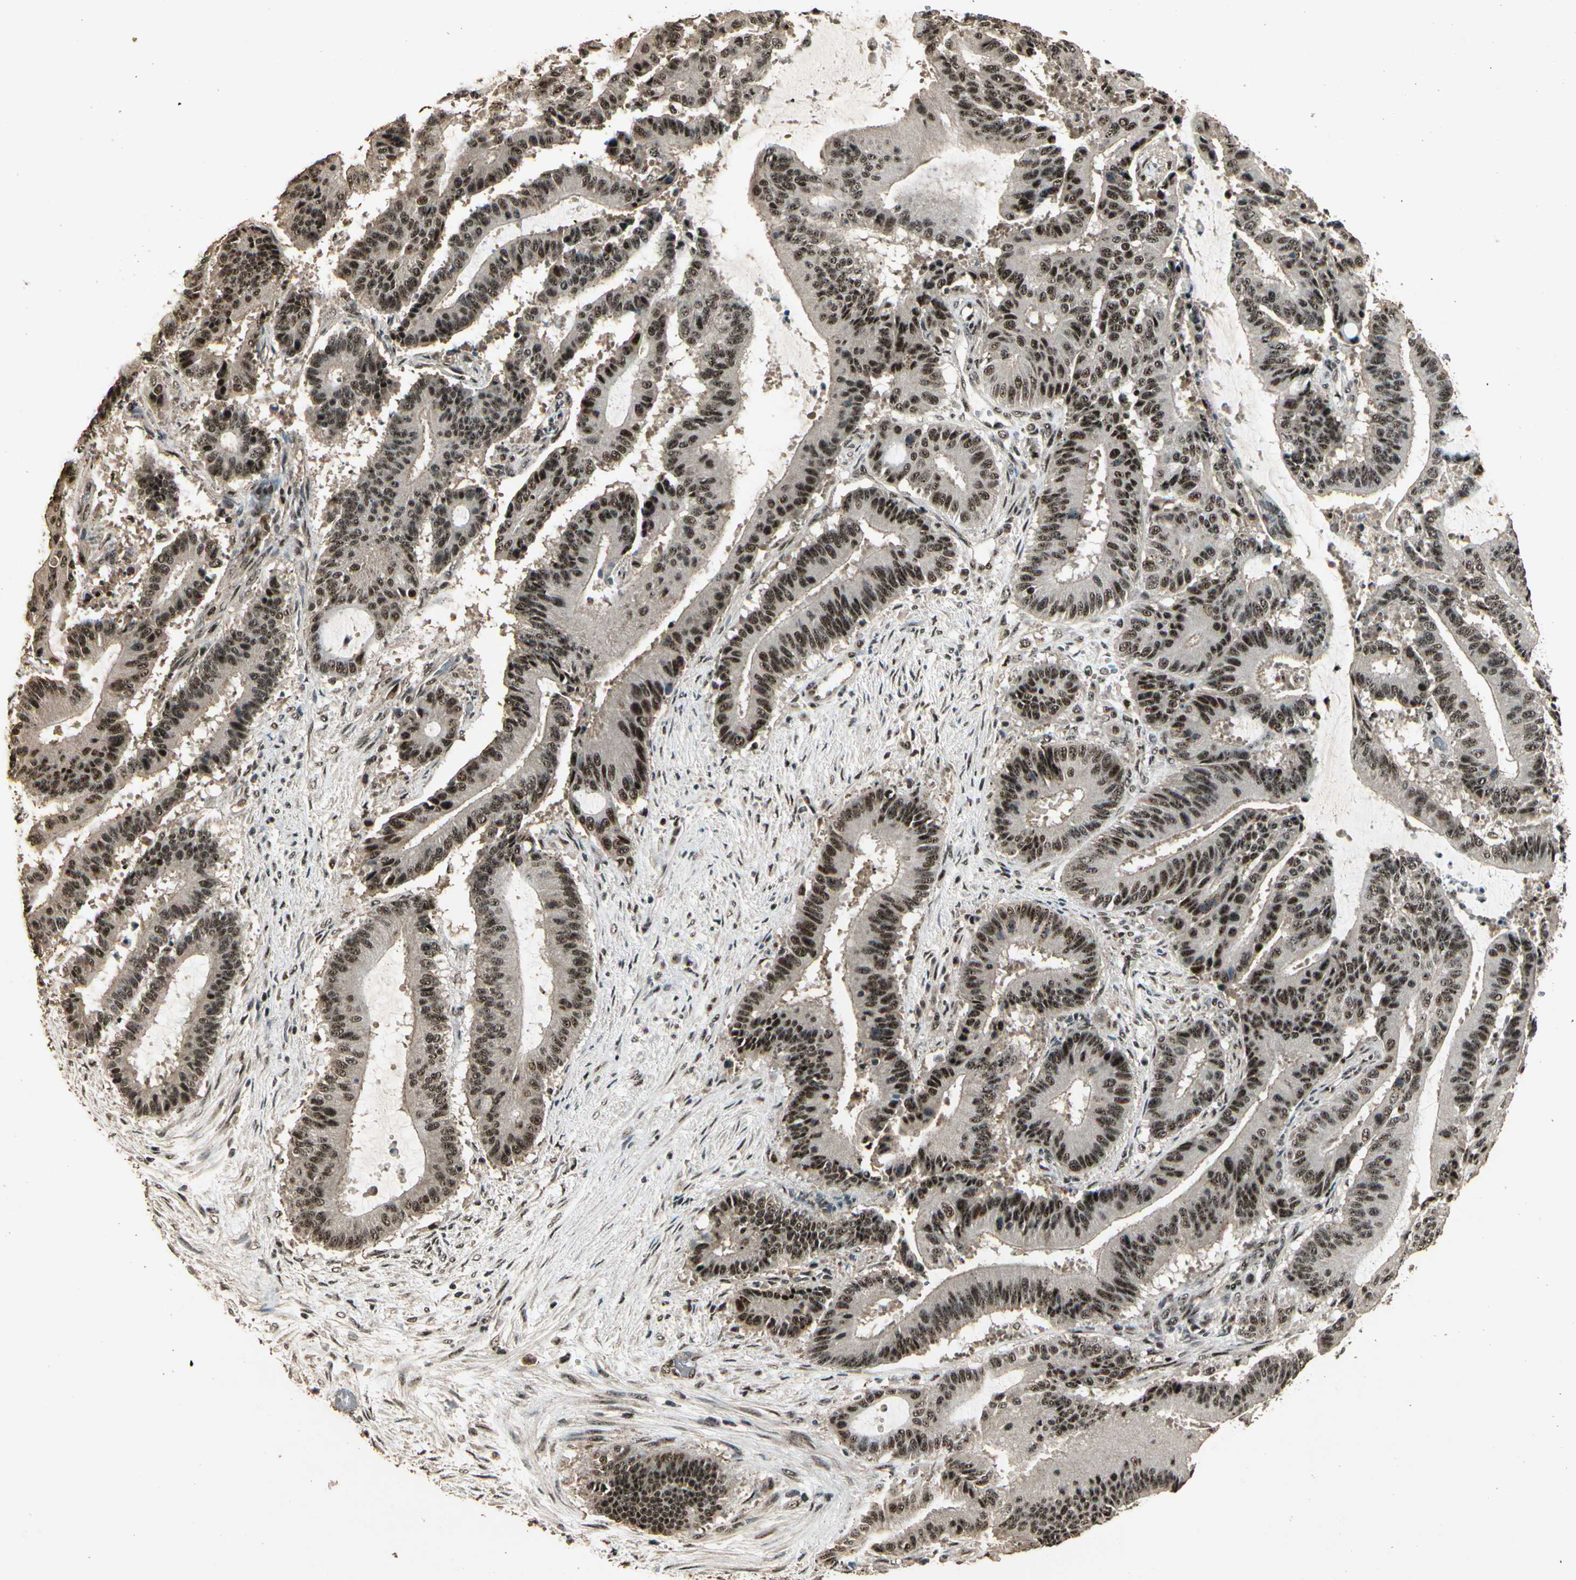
{"staining": {"intensity": "strong", "quantity": ">75%", "location": "nuclear"}, "tissue": "liver cancer", "cell_type": "Tumor cells", "image_type": "cancer", "snomed": [{"axis": "morphology", "description": "Cholangiocarcinoma"}, {"axis": "topography", "description": "Liver"}], "caption": "Tumor cells demonstrate strong nuclear positivity in about >75% of cells in liver cancer (cholangiocarcinoma).", "gene": "RBM25", "patient": {"sex": "female", "age": 73}}